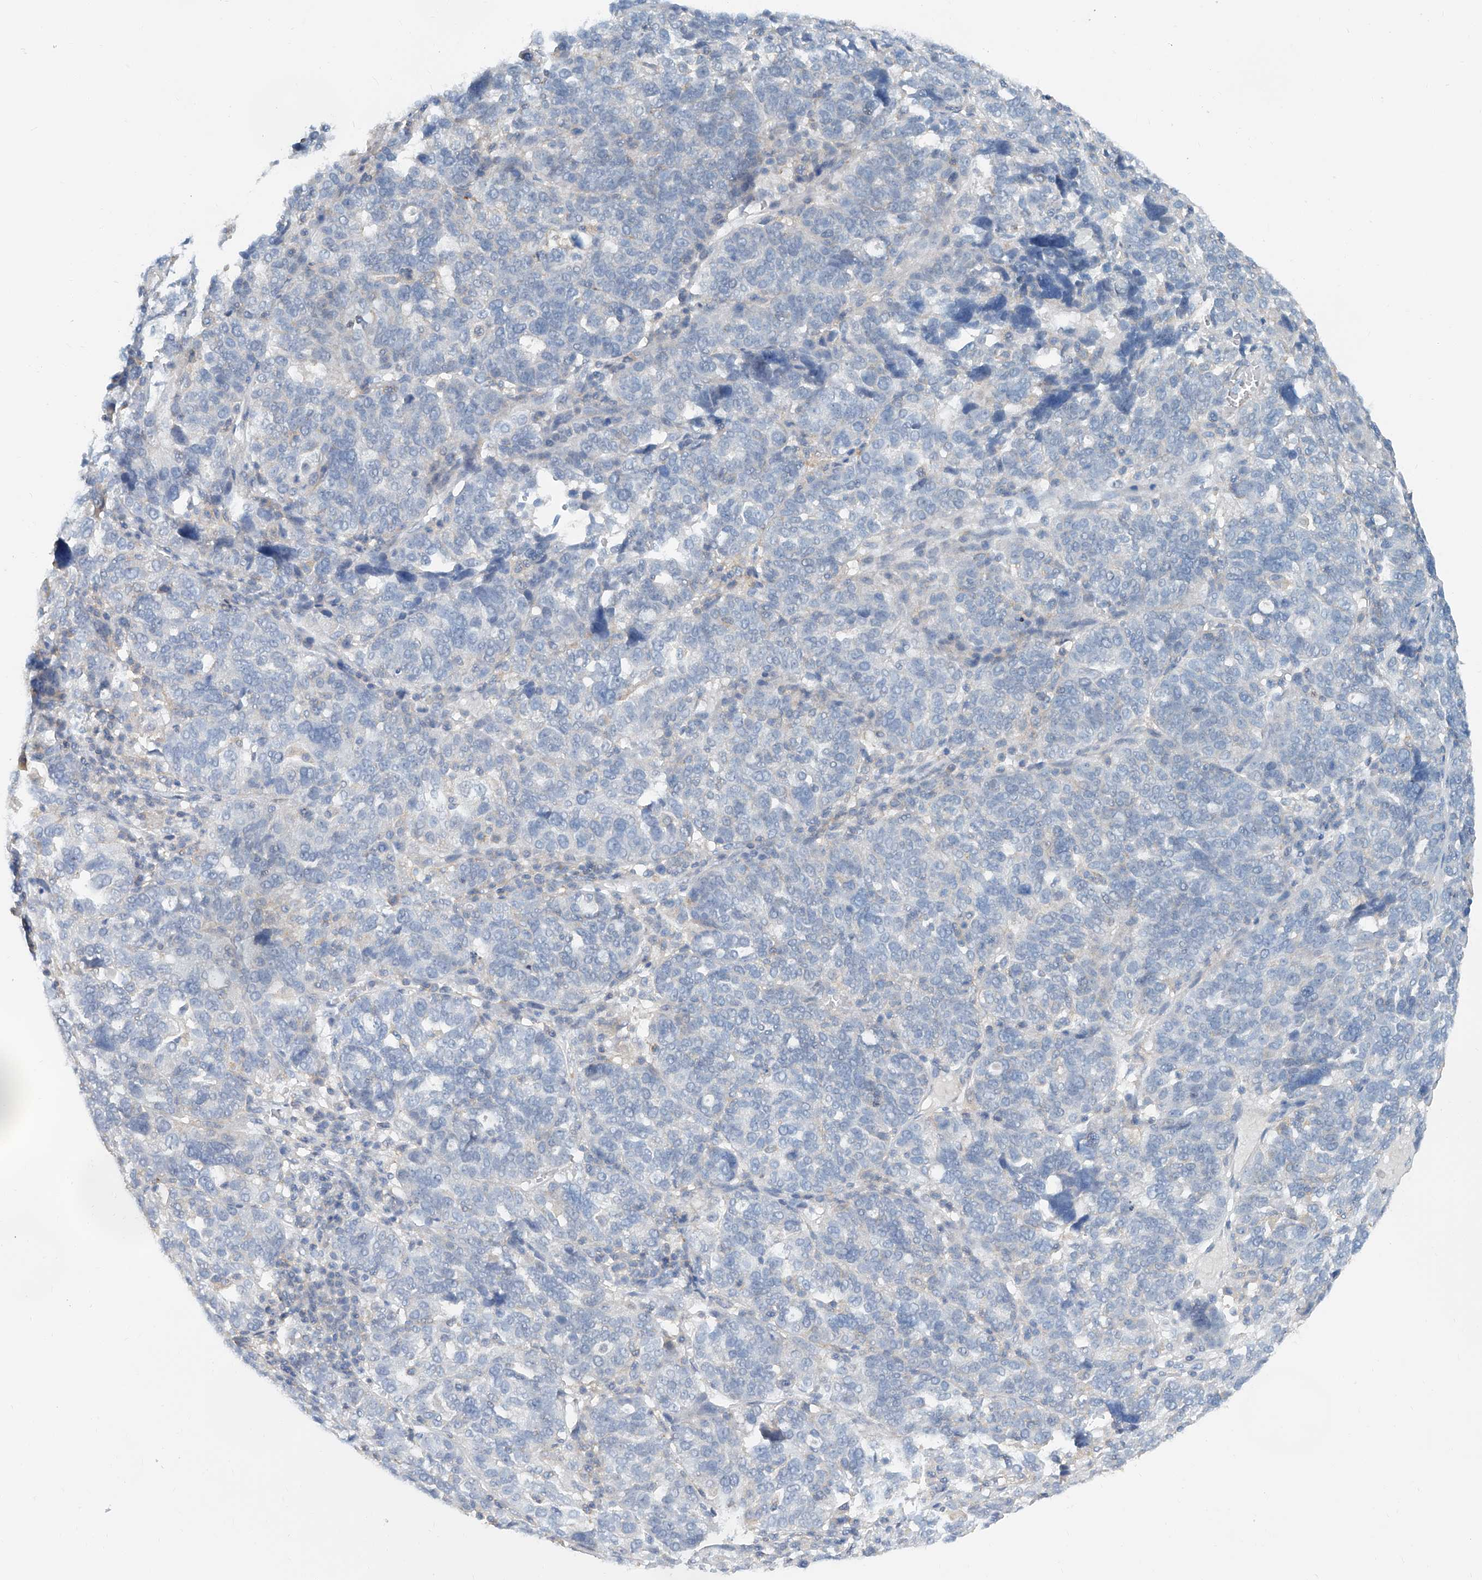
{"staining": {"intensity": "negative", "quantity": "none", "location": "none"}, "tissue": "ovarian cancer", "cell_type": "Tumor cells", "image_type": "cancer", "snomed": [{"axis": "morphology", "description": "Cystadenocarcinoma, serous, NOS"}, {"axis": "topography", "description": "Ovary"}], "caption": "The immunohistochemistry micrograph has no significant staining in tumor cells of serous cystadenocarcinoma (ovarian) tissue. (Brightfield microscopy of DAB (3,3'-diaminobenzidine) immunohistochemistry (IHC) at high magnification).", "gene": "ANKRD34A", "patient": {"sex": "female", "age": 59}}